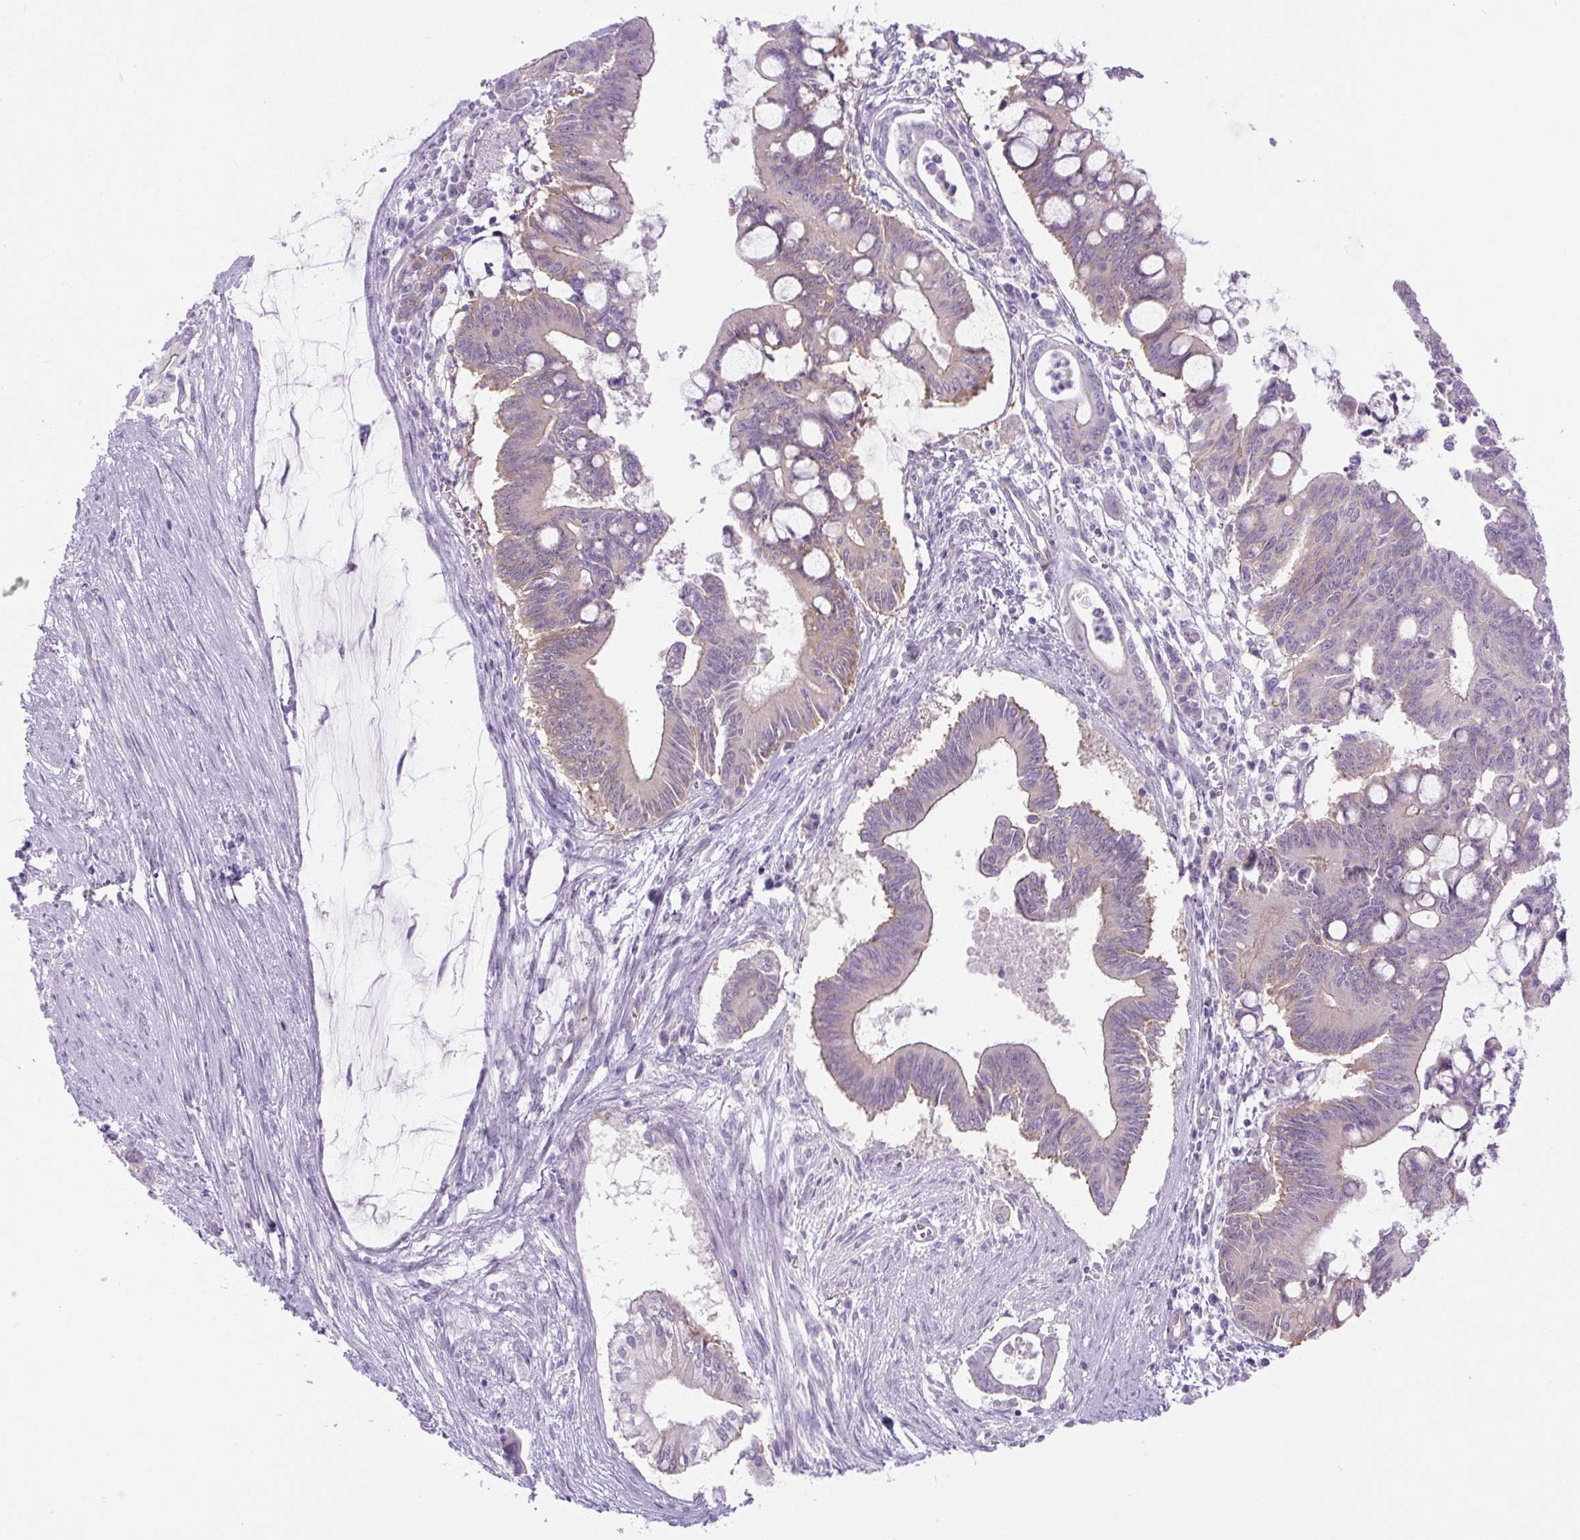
{"staining": {"intensity": "weak", "quantity": "25%-75%", "location": "cytoplasmic/membranous"}, "tissue": "pancreatic cancer", "cell_type": "Tumor cells", "image_type": "cancer", "snomed": [{"axis": "morphology", "description": "Adenocarcinoma, NOS"}, {"axis": "topography", "description": "Pancreas"}], "caption": "A low amount of weak cytoplasmic/membranous staining is identified in about 25%-75% of tumor cells in pancreatic cancer tissue.", "gene": "ADAMTS19", "patient": {"sex": "male", "age": 68}}